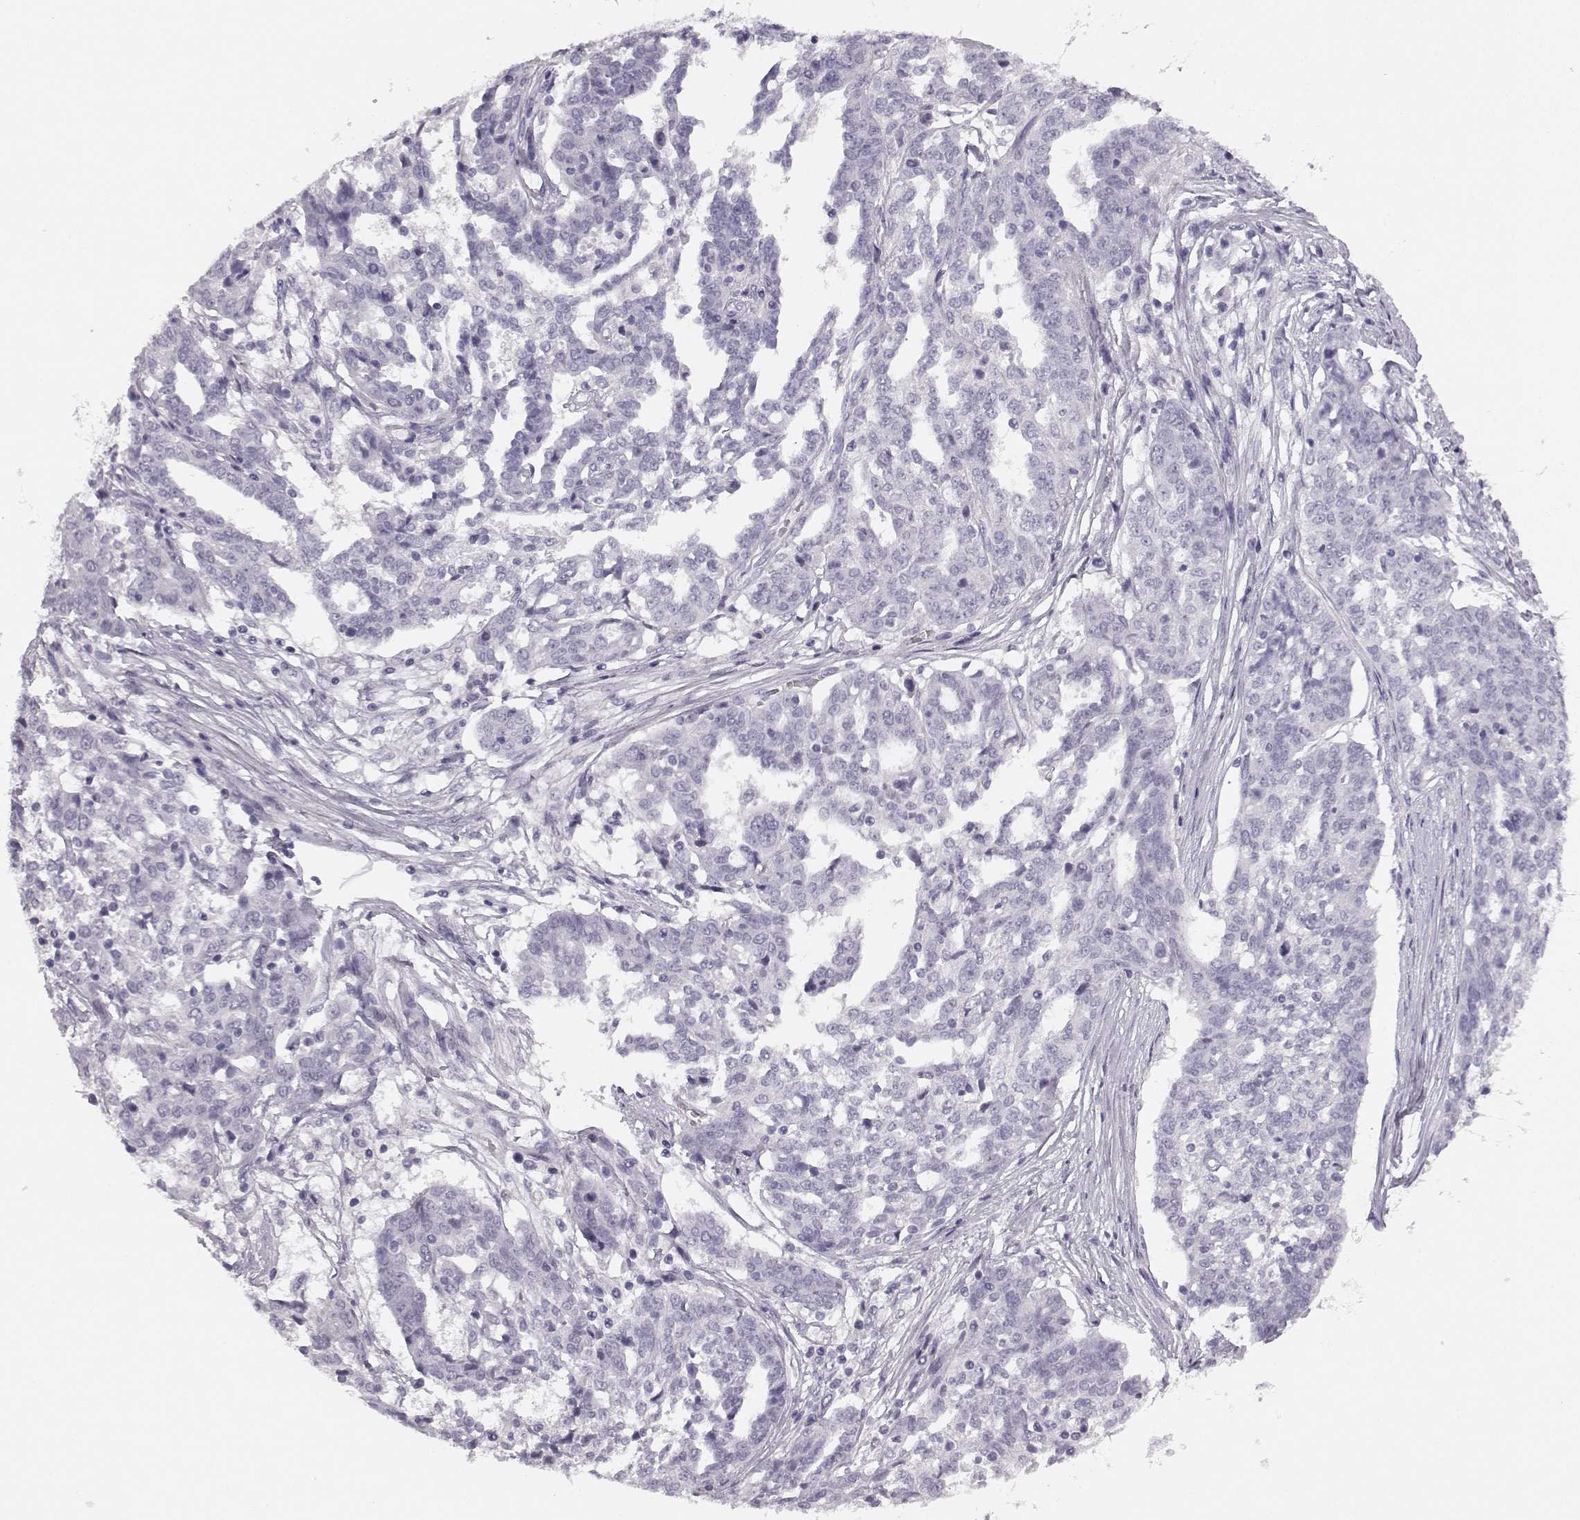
{"staining": {"intensity": "negative", "quantity": "none", "location": "none"}, "tissue": "ovarian cancer", "cell_type": "Tumor cells", "image_type": "cancer", "snomed": [{"axis": "morphology", "description": "Cystadenocarcinoma, serous, NOS"}, {"axis": "topography", "description": "Ovary"}], "caption": "Ovarian cancer (serous cystadenocarcinoma) was stained to show a protein in brown. There is no significant staining in tumor cells.", "gene": "BFSP2", "patient": {"sex": "female", "age": 67}}